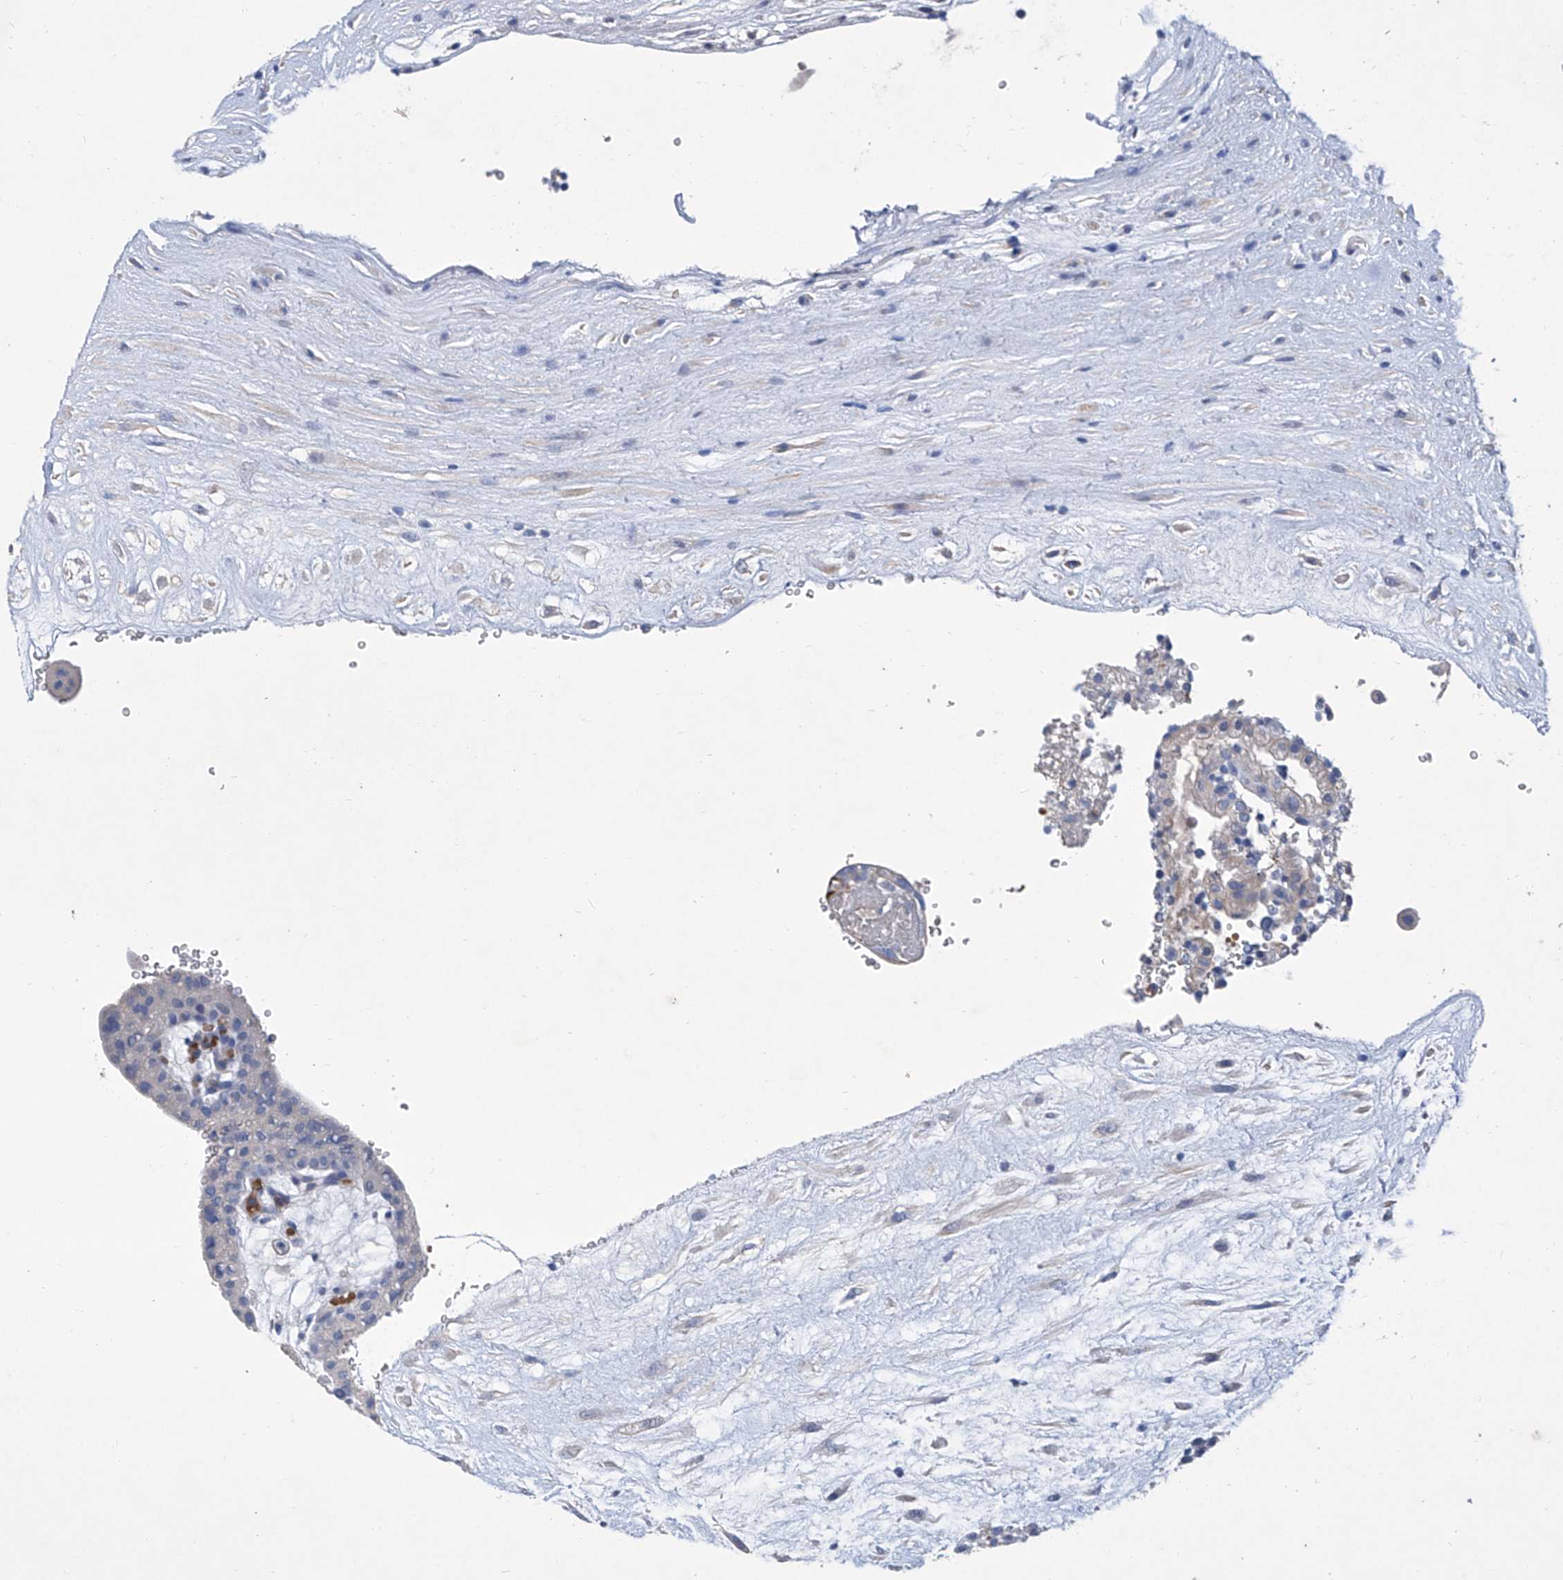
{"staining": {"intensity": "negative", "quantity": "none", "location": "none"}, "tissue": "placenta", "cell_type": "Trophoblastic cells", "image_type": "normal", "snomed": [{"axis": "morphology", "description": "Normal tissue, NOS"}, {"axis": "topography", "description": "Placenta"}], "caption": "IHC of normal human placenta exhibits no positivity in trophoblastic cells. (Brightfield microscopy of DAB (3,3'-diaminobenzidine) immunohistochemistry at high magnification).", "gene": "GPT", "patient": {"sex": "female", "age": 18}}